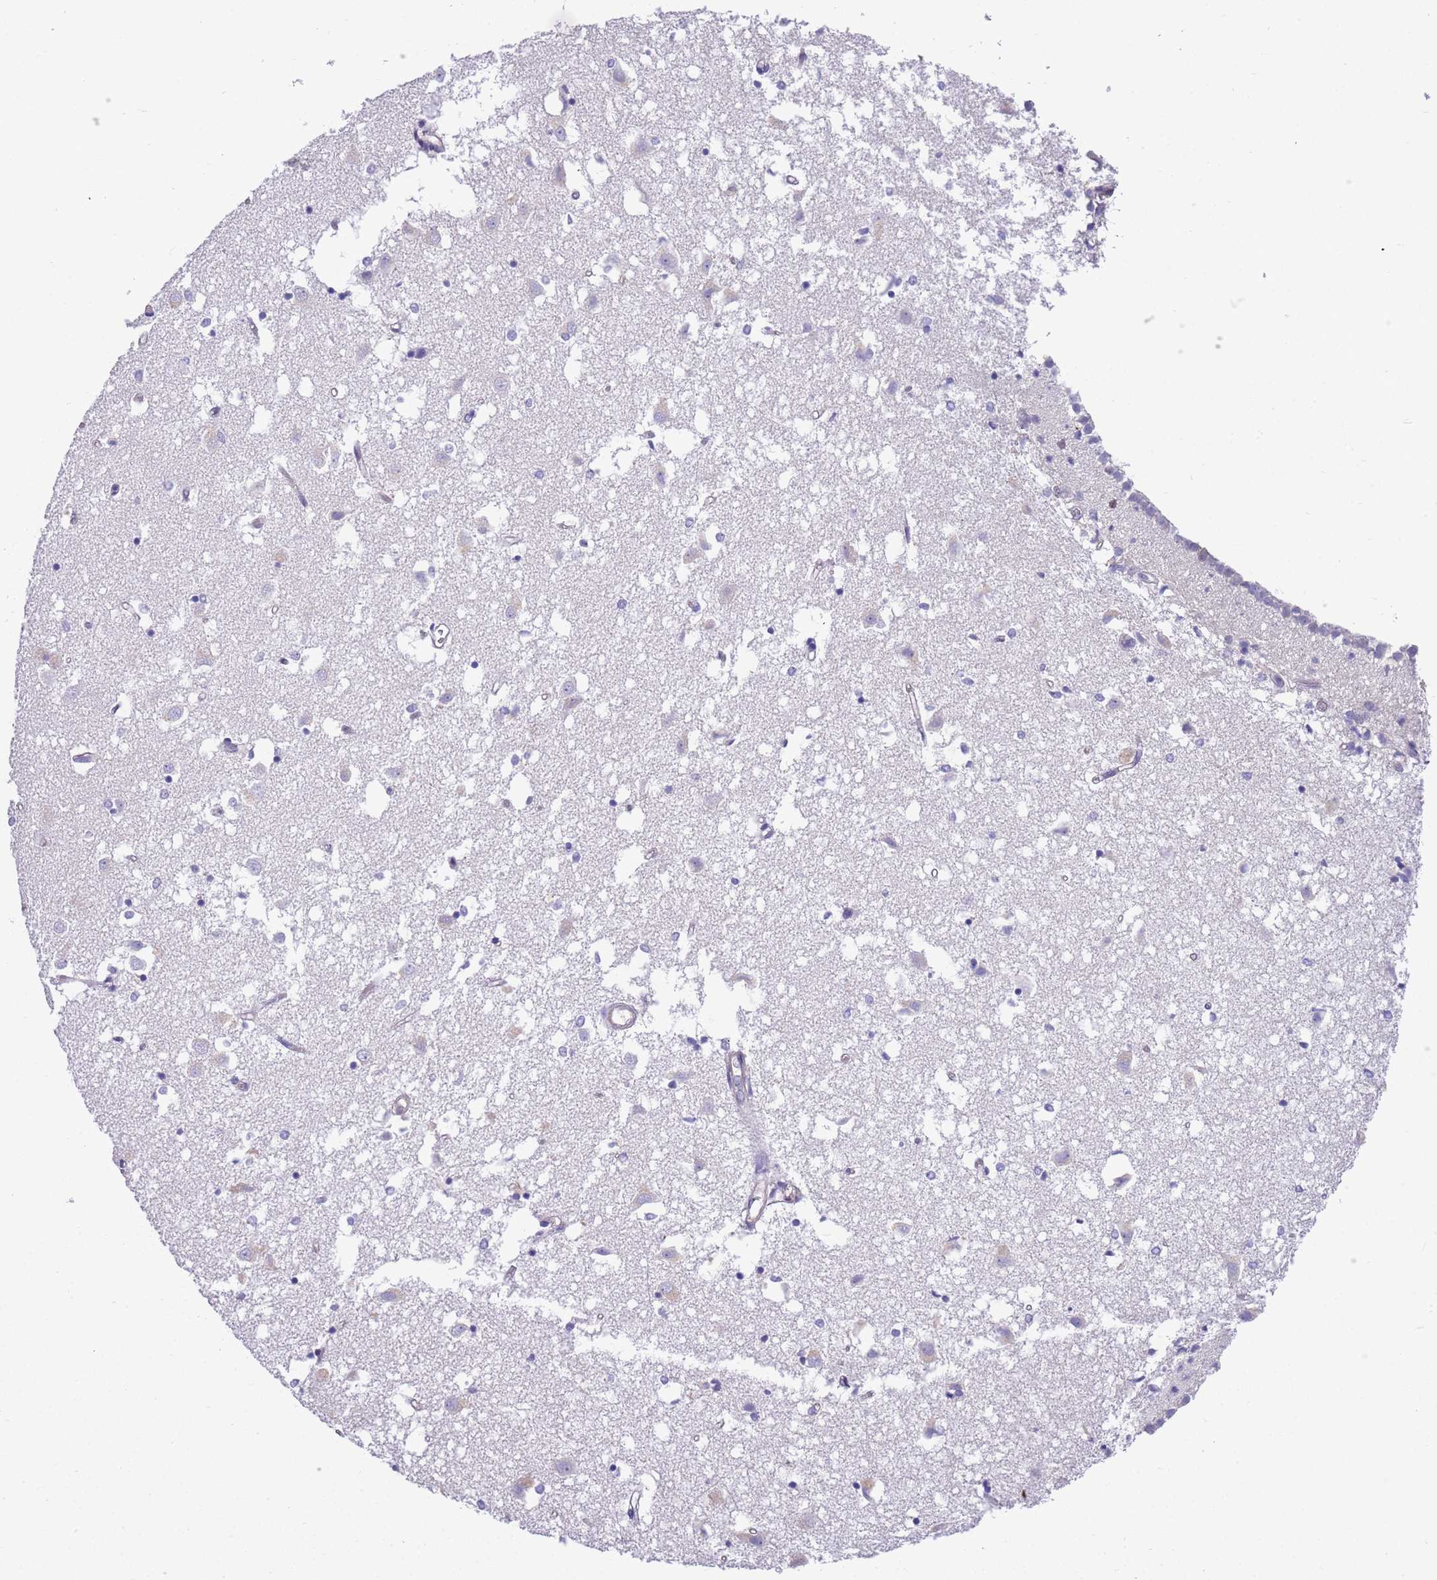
{"staining": {"intensity": "negative", "quantity": "none", "location": "none"}, "tissue": "caudate", "cell_type": "Glial cells", "image_type": "normal", "snomed": [{"axis": "morphology", "description": "Normal tissue, NOS"}, {"axis": "topography", "description": "Lateral ventricle wall"}], "caption": "Caudate was stained to show a protein in brown. There is no significant staining in glial cells. Nuclei are stained in blue.", "gene": "CTRC", "patient": {"sex": "male", "age": 70}}